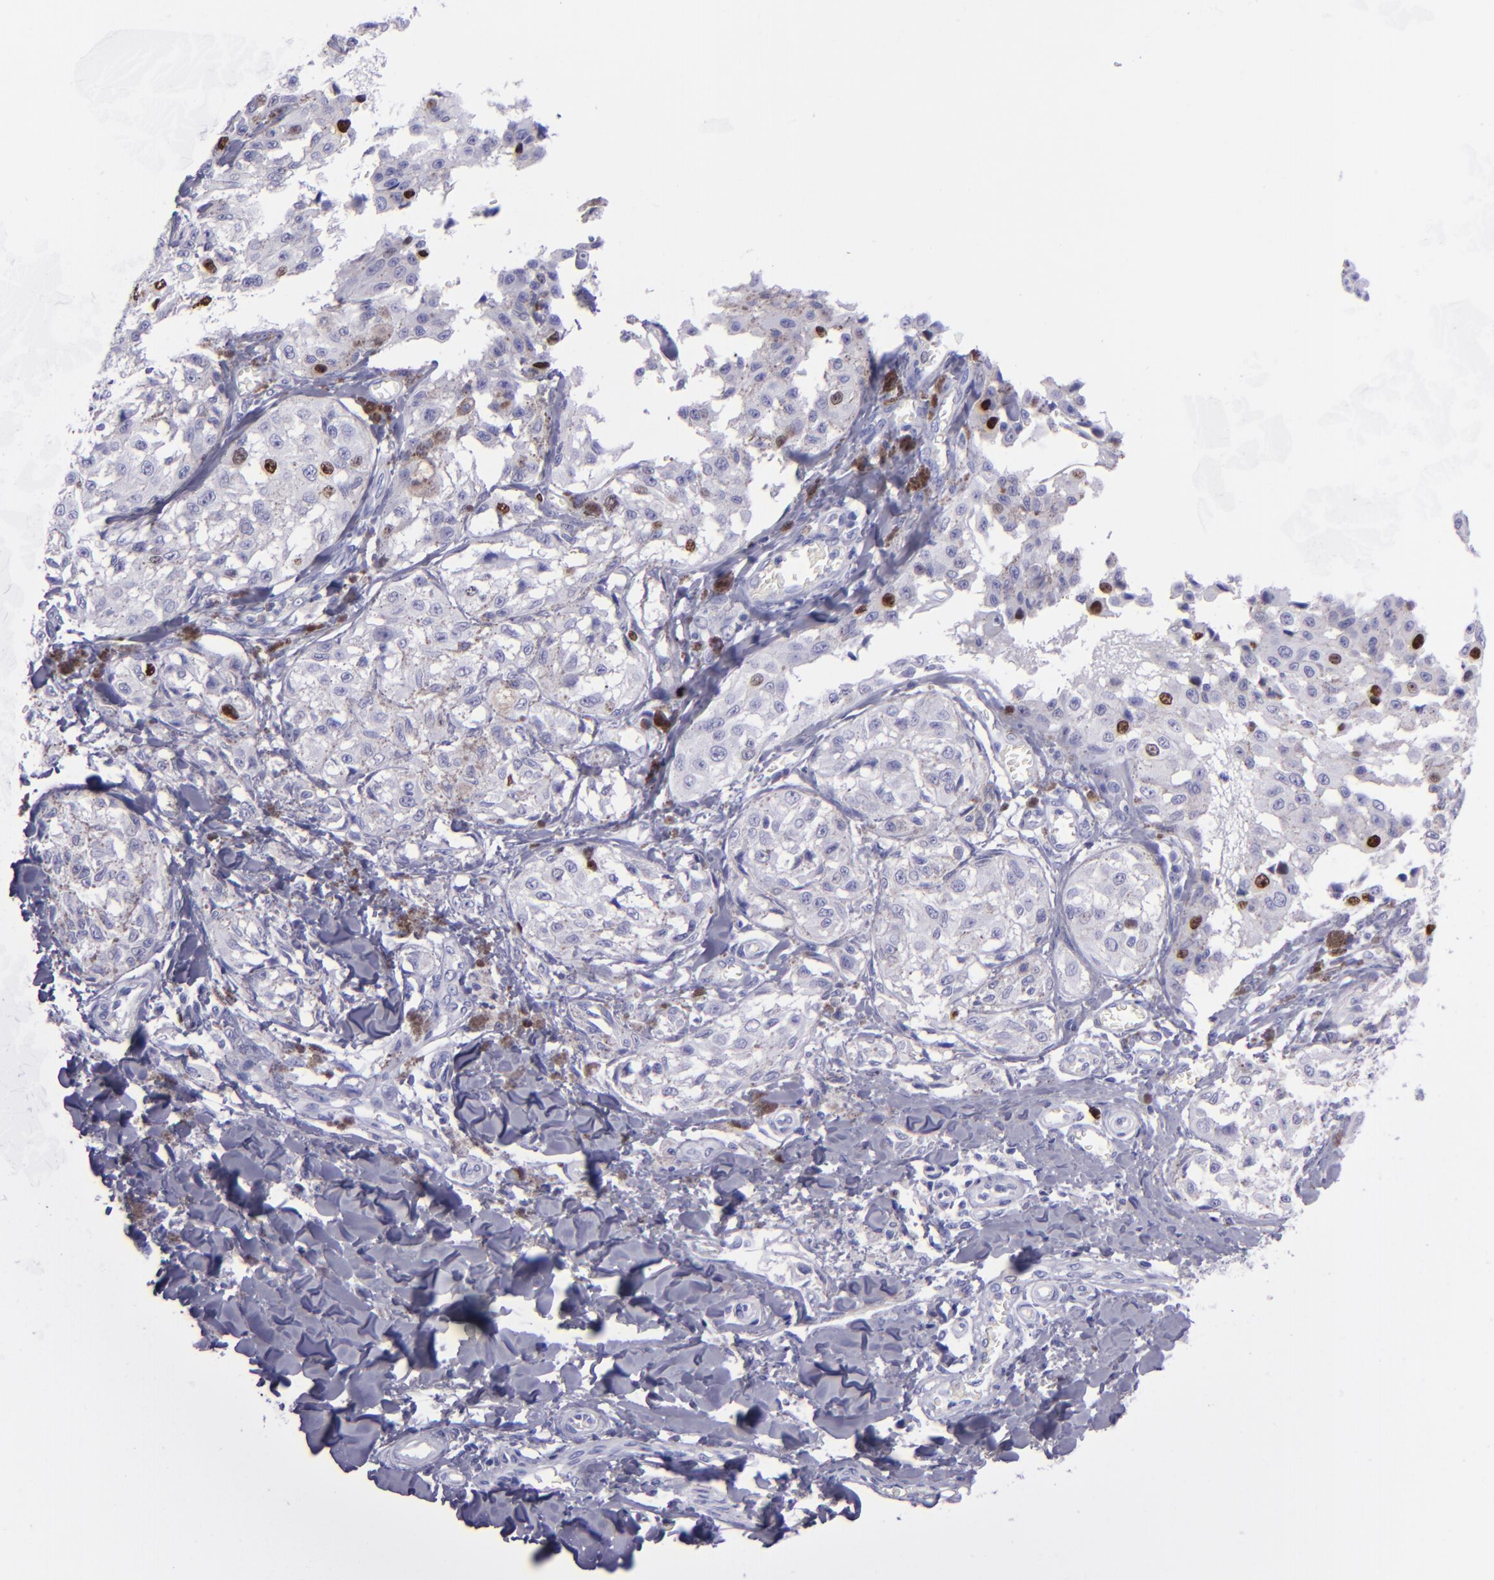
{"staining": {"intensity": "strong", "quantity": "<25%", "location": "nuclear"}, "tissue": "melanoma", "cell_type": "Tumor cells", "image_type": "cancer", "snomed": [{"axis": "morphology", "description": "Malignant melanoma, NOS"}, {"axis": "topography", "description": "Skin"}], "caption": "A histopathology image showing strong nuclear staining in about <25% of tumor cells in melanoma, as visualized by brown immunohistochemical staining.", "gene": "TOP2A", "patient": {"sex": "female", "age": 82}}